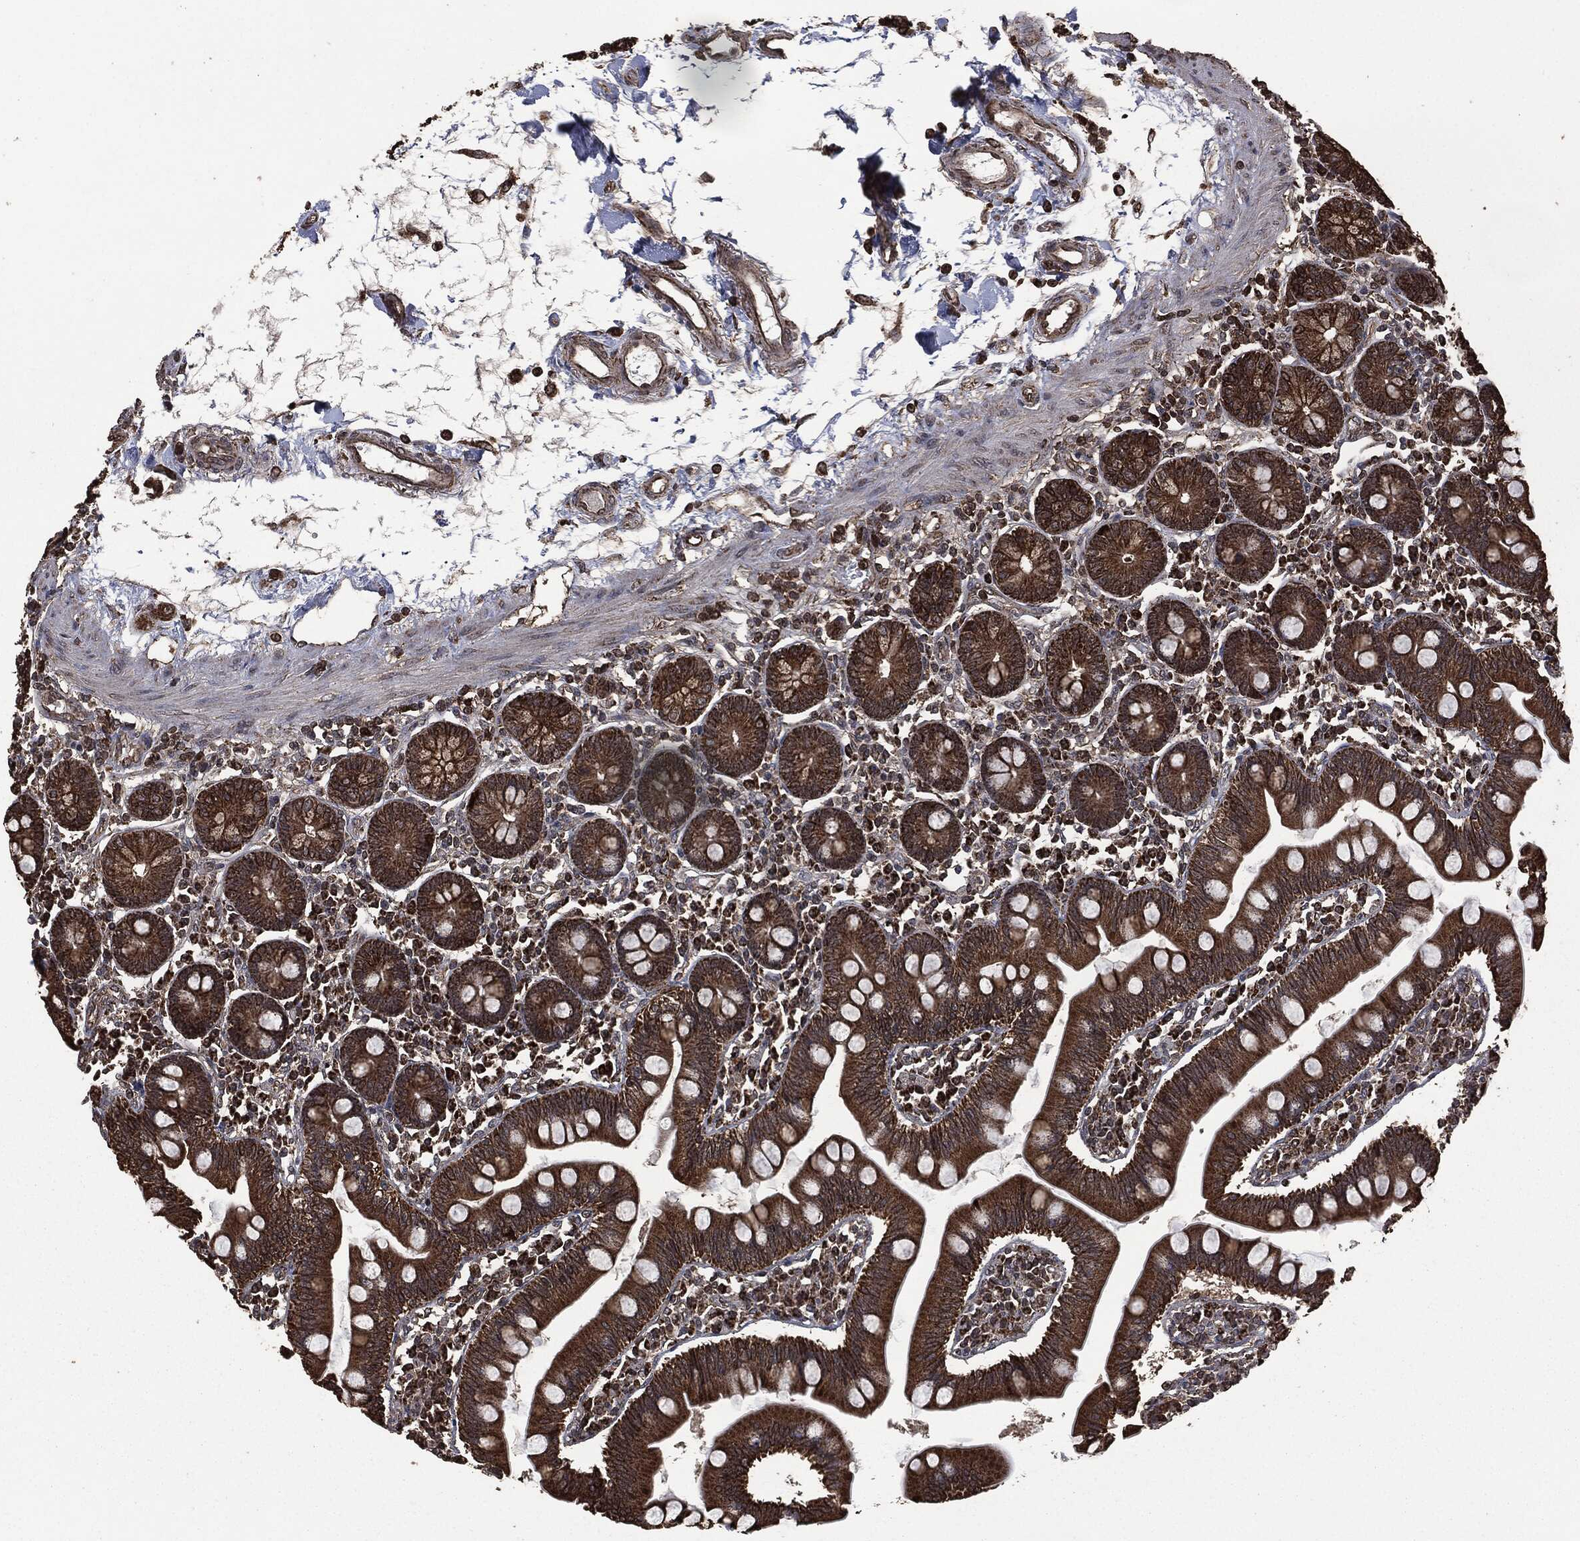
{"staining": {"intensity": "strong", "quantity": ">75%", "location": "cytoplasmic/membranous"}, "tissue": "small intestine", "cell_type": "Glandular cells", "image_type": "normal", "snomed": [{"axis": "morphology", "description": "Normal tissue, NOS"}, {"axis": "topography", "description": "Small intestine"}], "caption": "DAB (3,3'-diaminobenzidine) immunohistochemical staining of benign small intestine displays strong cytoplasmic/membranous protein expression in approximately >75% of glandular cells.", "gene": "LIG3", "patient": {"sex": "male", "age": 88}}